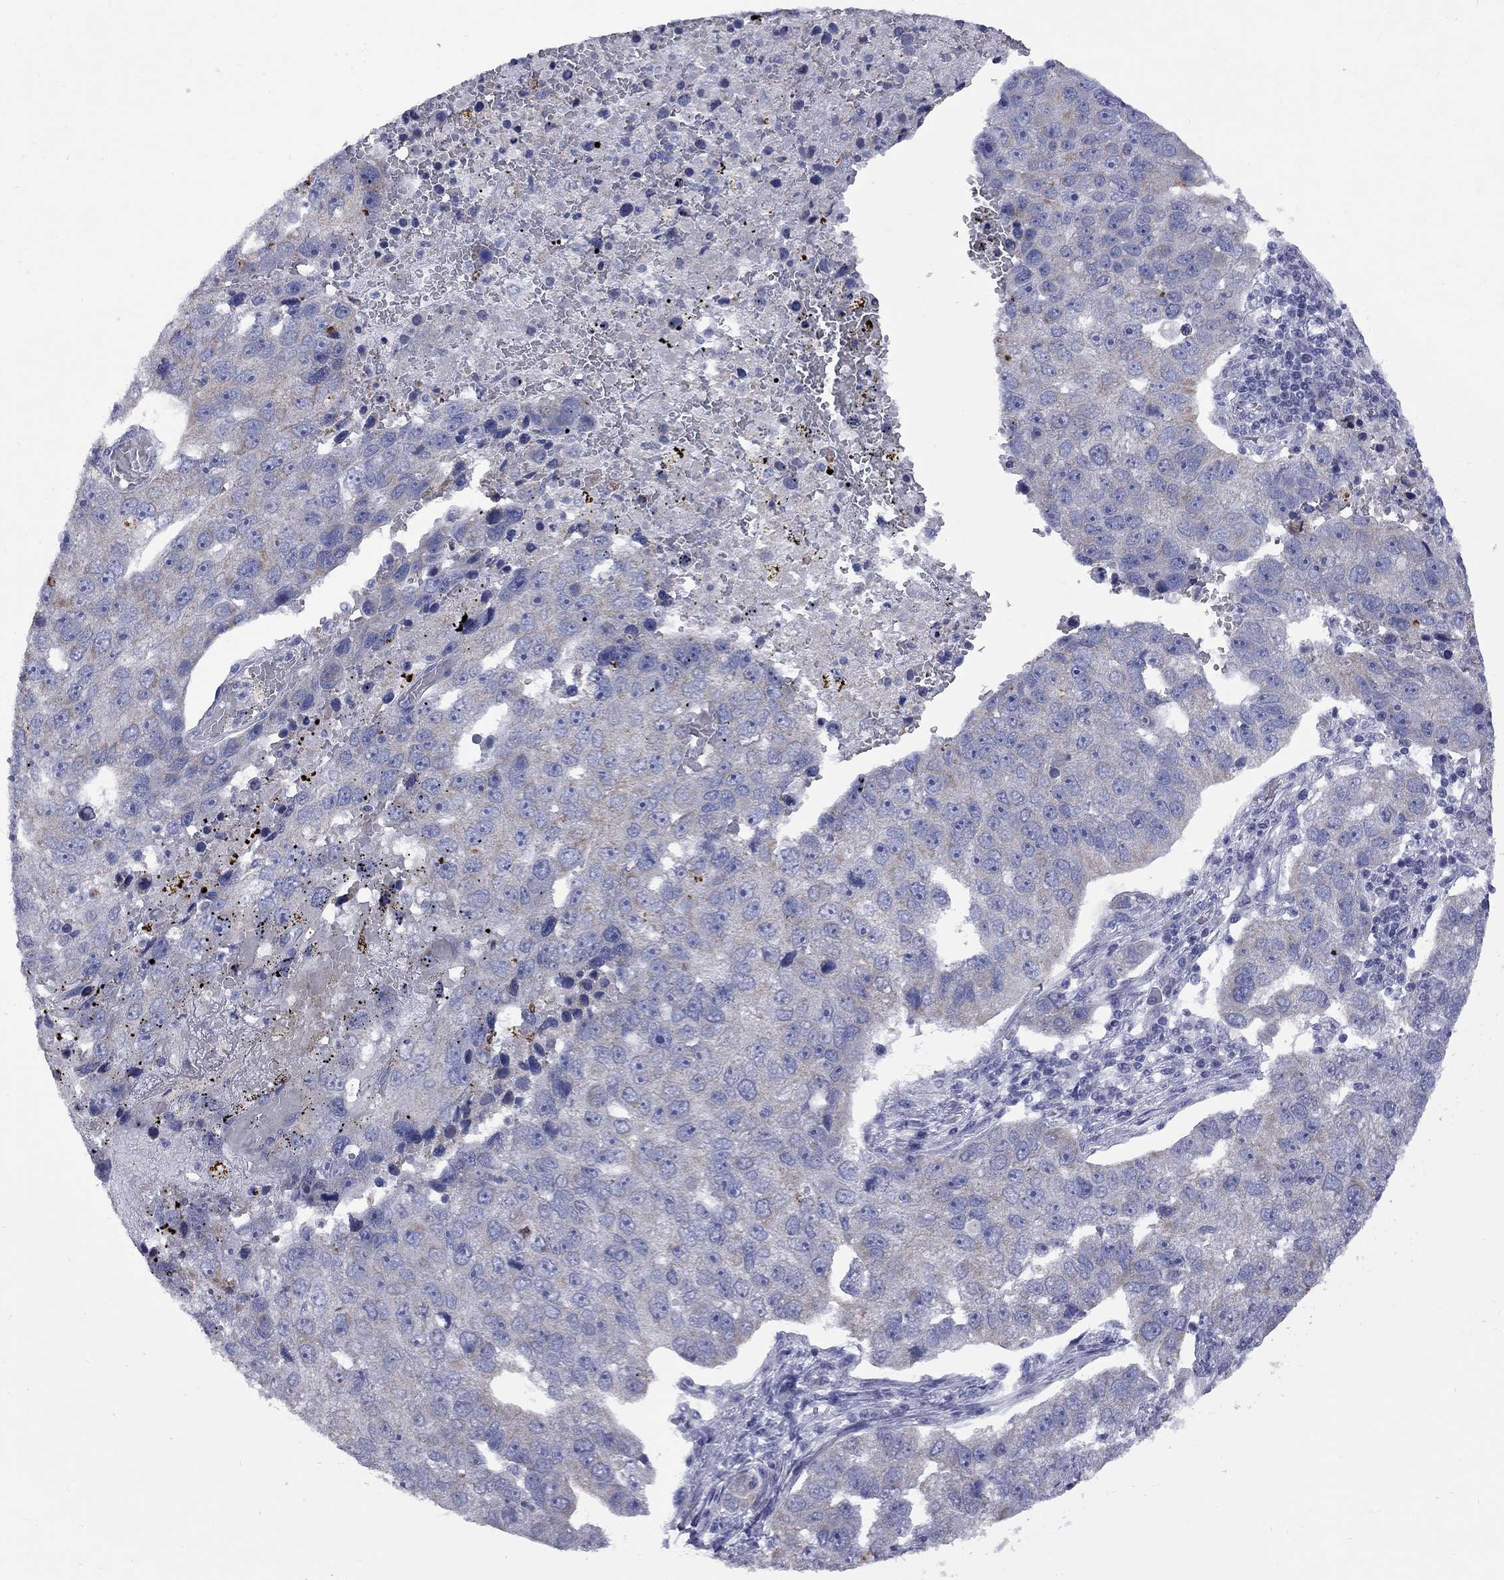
{"staining": {"intensity": "negative", "quantity": "none", "location": "none"}, "tissue": "pancreatic cancer", "cell_type": "Tumor cells", "image_type": "cancer", "snomed": [{"axis": "morphology", "description": "Adenocarcinoma, NOS"}, {"axis": "topography", "description": "Pancreas"}], "caption": "The immunohistochemistry histopathology image has no significant staining in tumor cells of adenocarcinoma (pancreatic) tissue.", "gene": "ABCB4", "patient": {"sex": "female", "age": 61}}